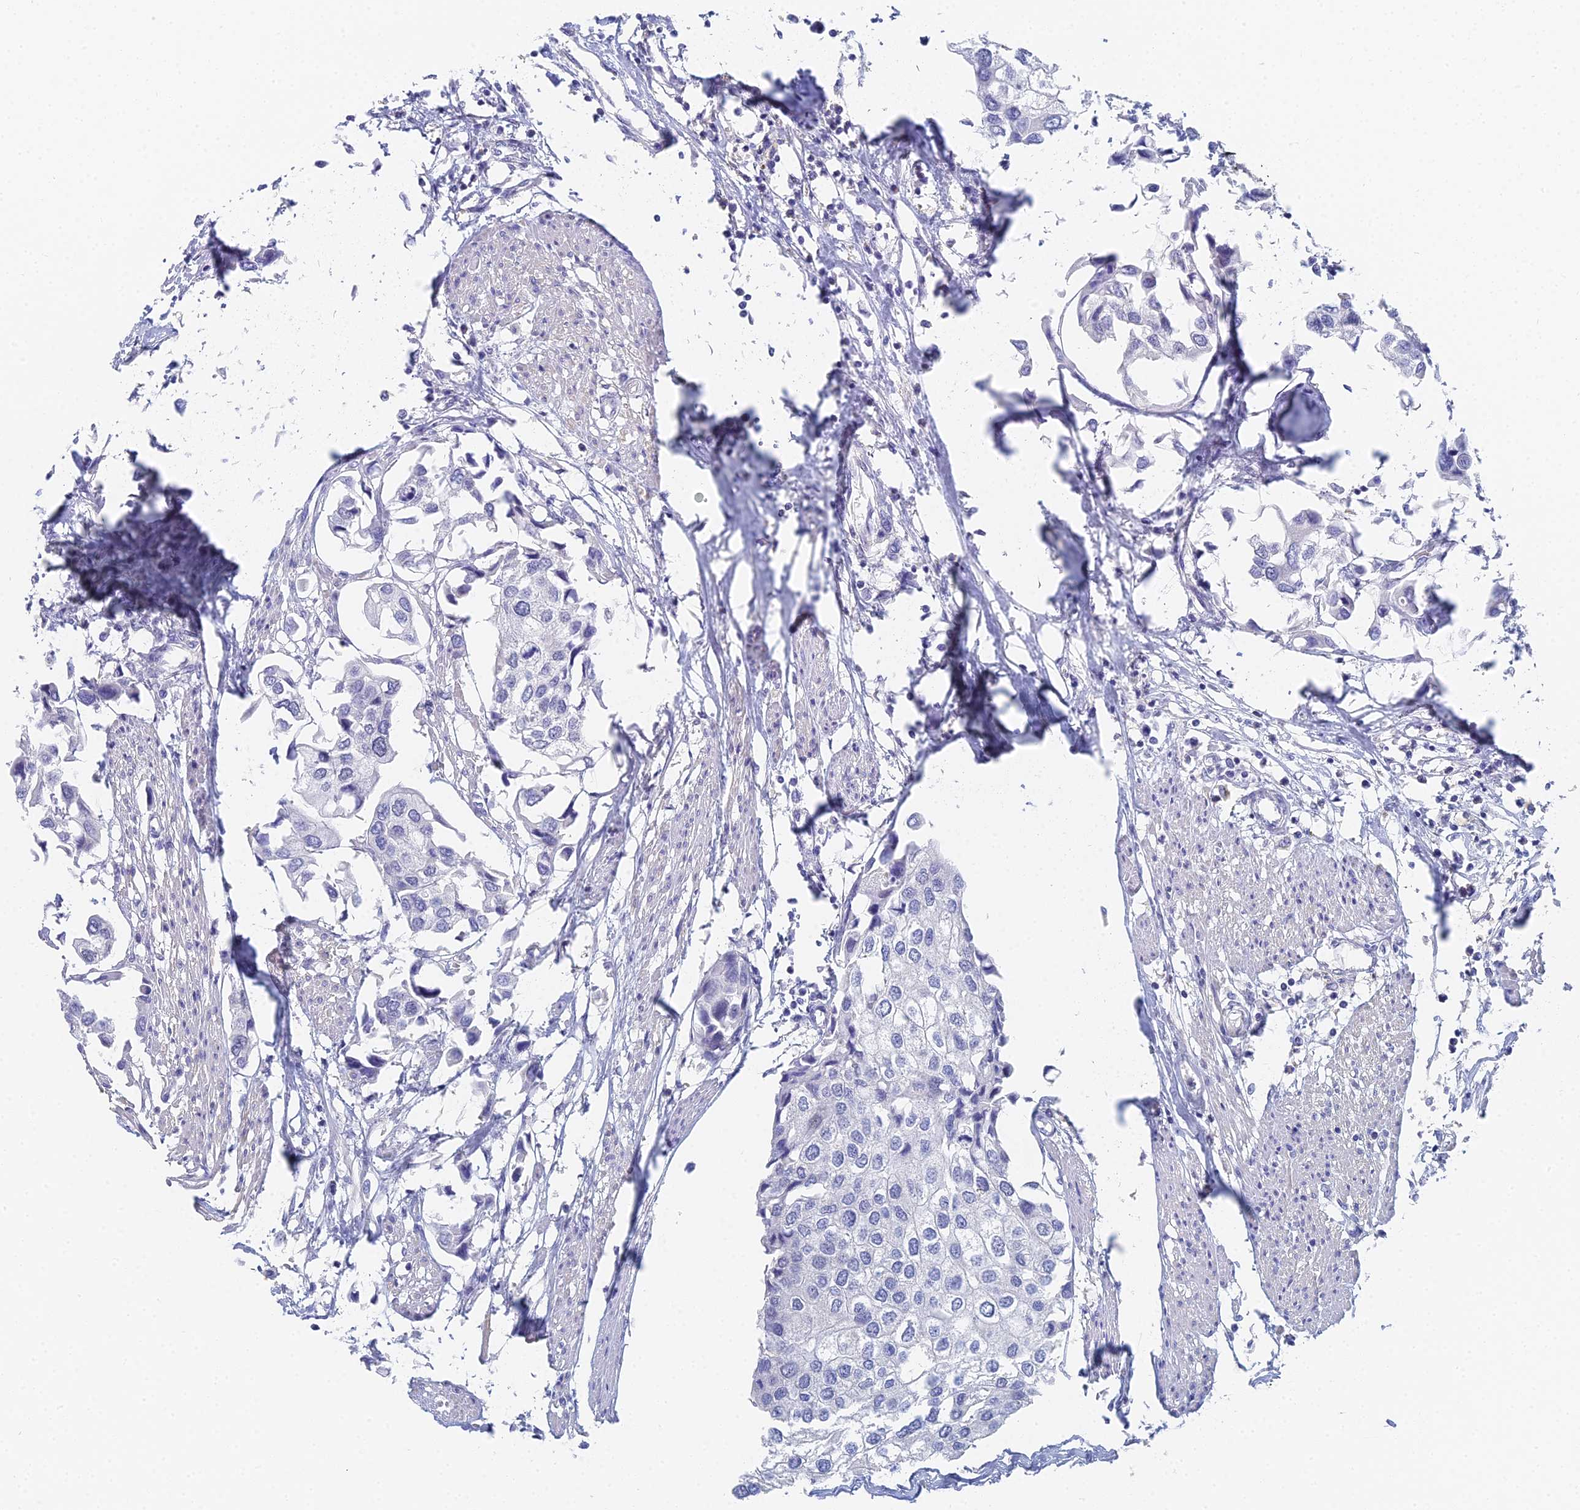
{"staining": {"intensity": "negative", "quantity": "none", "location": "none"}, "tissue": "urothelial cancer", "cell_type": "Tumor cells", "image_type": "cancer", "snomed": [{"axis": "morphology", "description": "Urothelial carcinoma, High grade"}, {"axis": "topography", "description": "Urinary bladder"}], "caption": "Immunohistochemistry image of neoplastic tissue: urothelial cancer stained with DAB (3,3'-diaminobenzidine) shows no significant protein positivity in tumor cells.", "gene": "MCM2", "patient": {"sex": "male", "age": 64}}